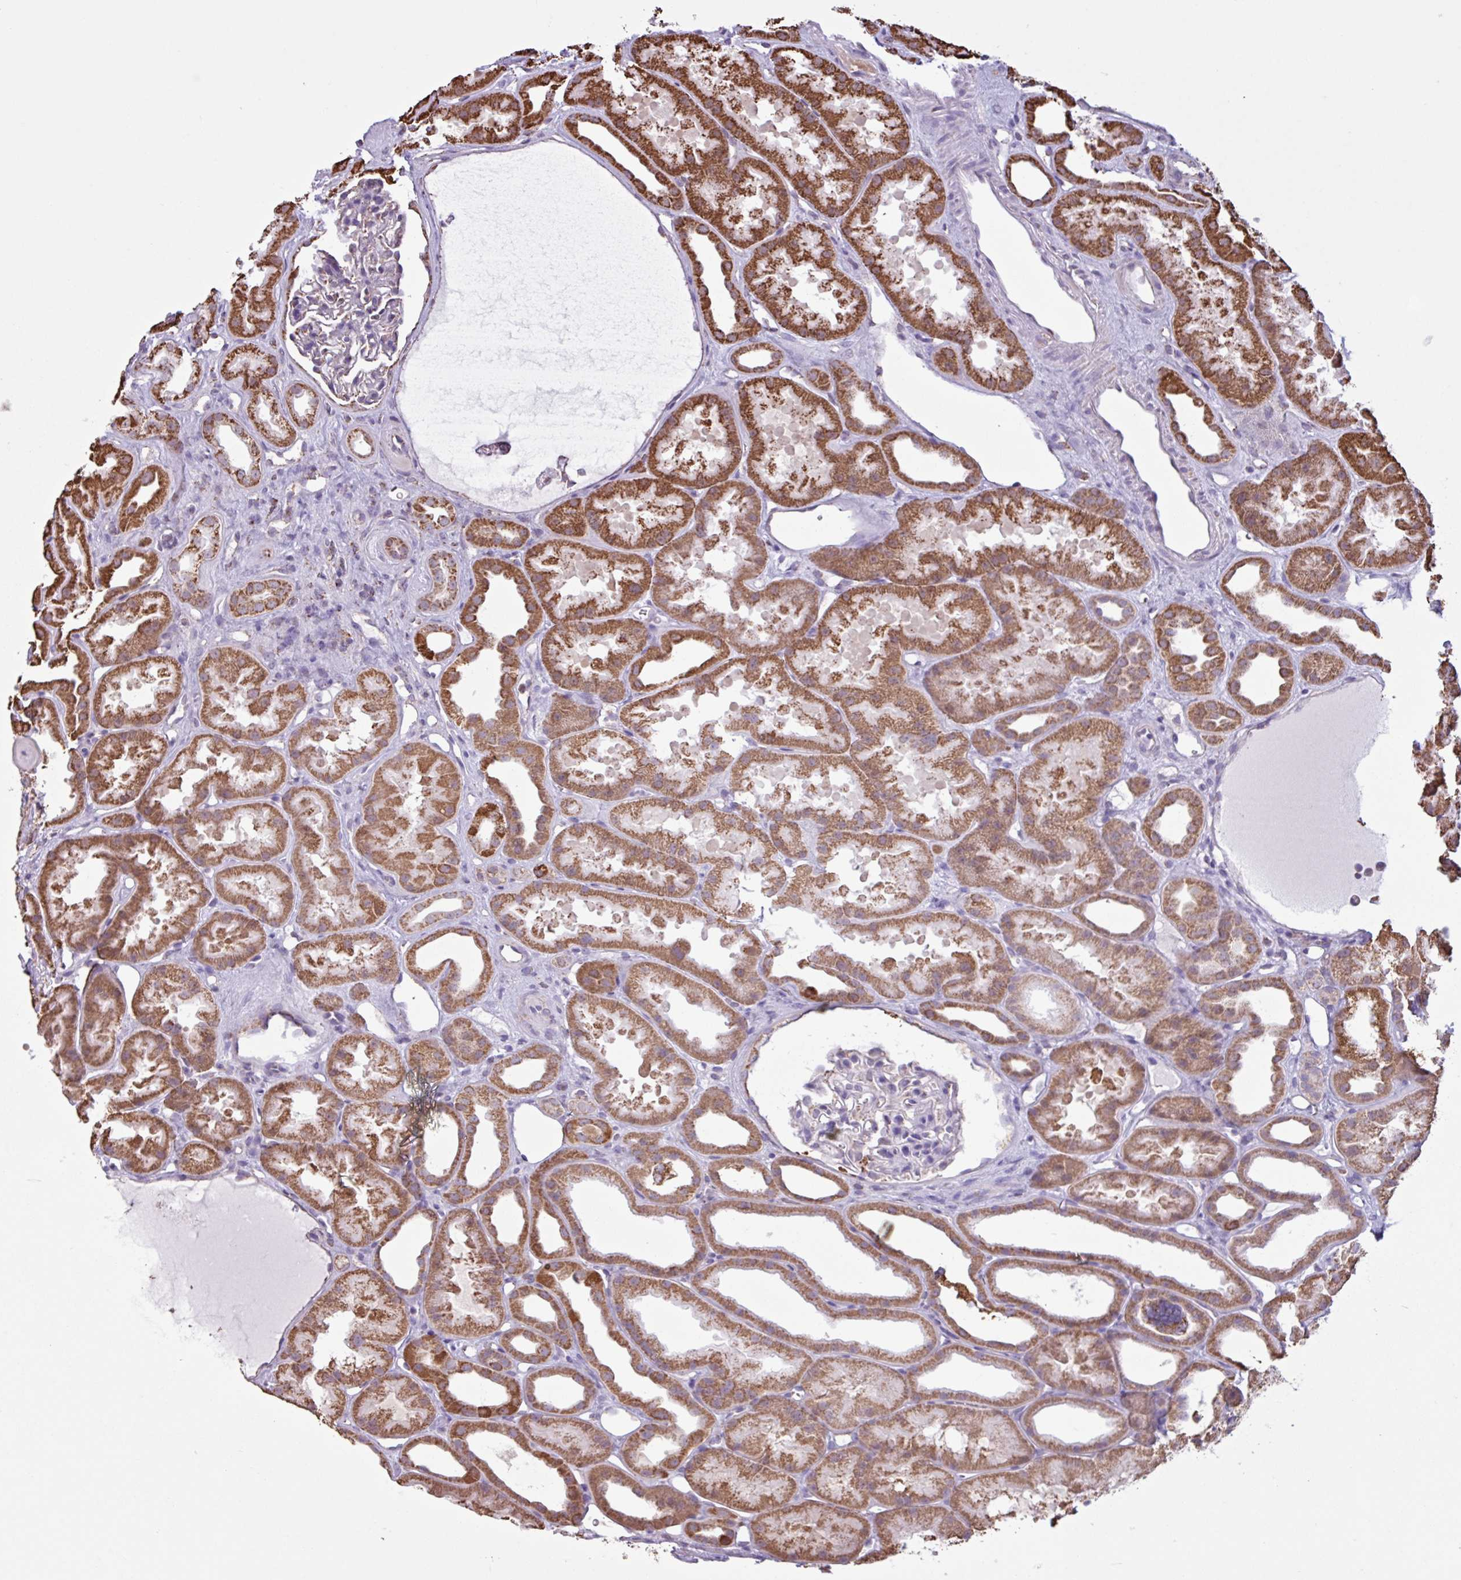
{"staining": {"intensity": "negative", "quantity": "none", "location": "none"}, "tissue": "kidney", "cell_type": "Cells in glomeruli", "image_type": "normal", "snomed": [{"axis": "morphology", "description": "Normal tissue, NOS"}, {"axis": "topography", "description": "Kidney"}], "caption": "Immunohistochemical staining of benign human kidney displays no significant staining in cells in glomeruli.", "gene": "ALG8", "patient": {"sex": "male", "age": 61}}